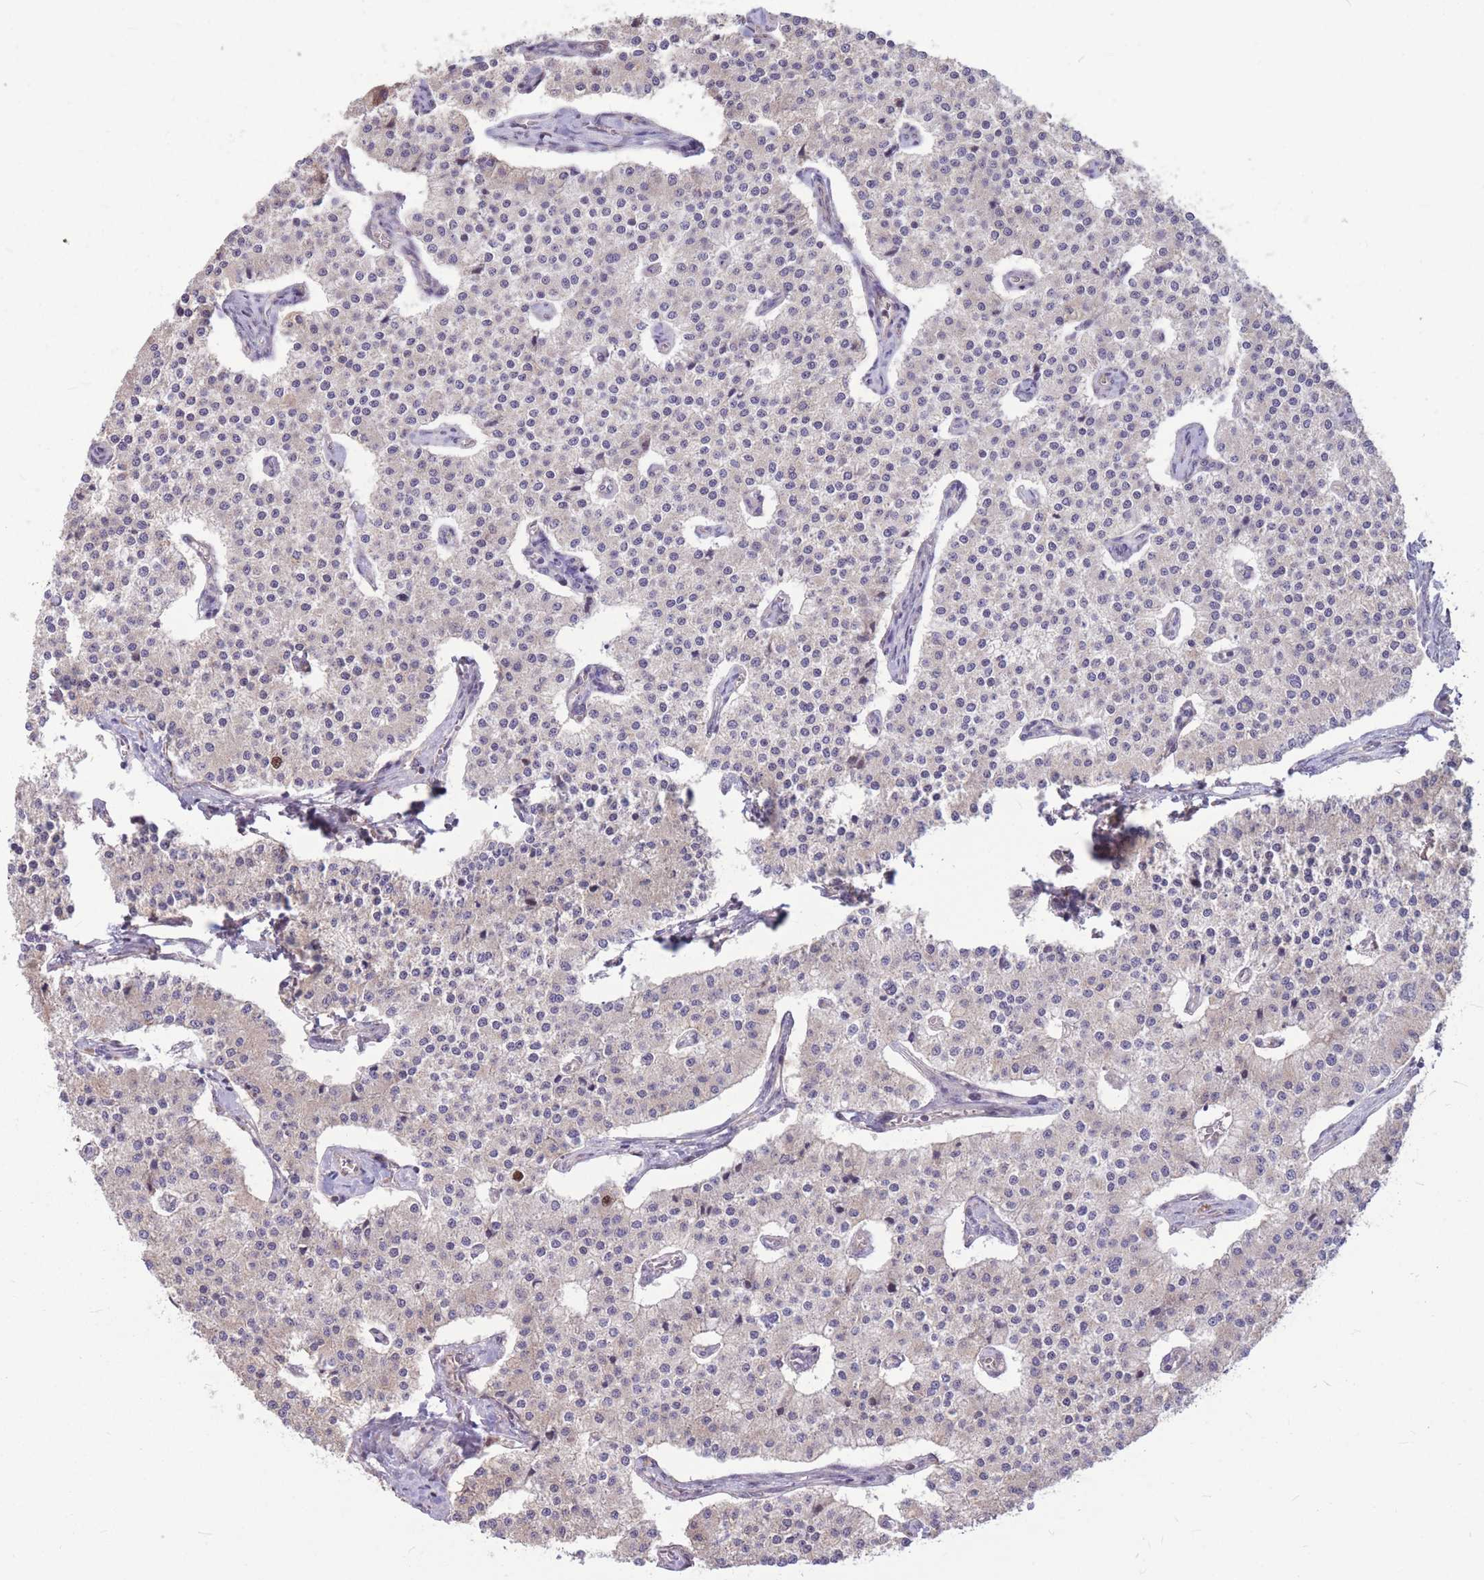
{"staining": {"intensity": "negative", "quantity": "none", "location": "none"}, "tissue": "carcinoid", "cell_type": "Tumor cells", "image_type": "cancer", "snomed": [{"axis": "morphology", "description": "Carcinoid, malignant, NOS"}, {"axis": "topography", "description": "Colon"}], "caption": "Tumor cells are negative for protein expression in human carcinoid. Nuclei are stained in blue.", "gene": "GMNN", "patient": {"sex": "female", "age": 52}}